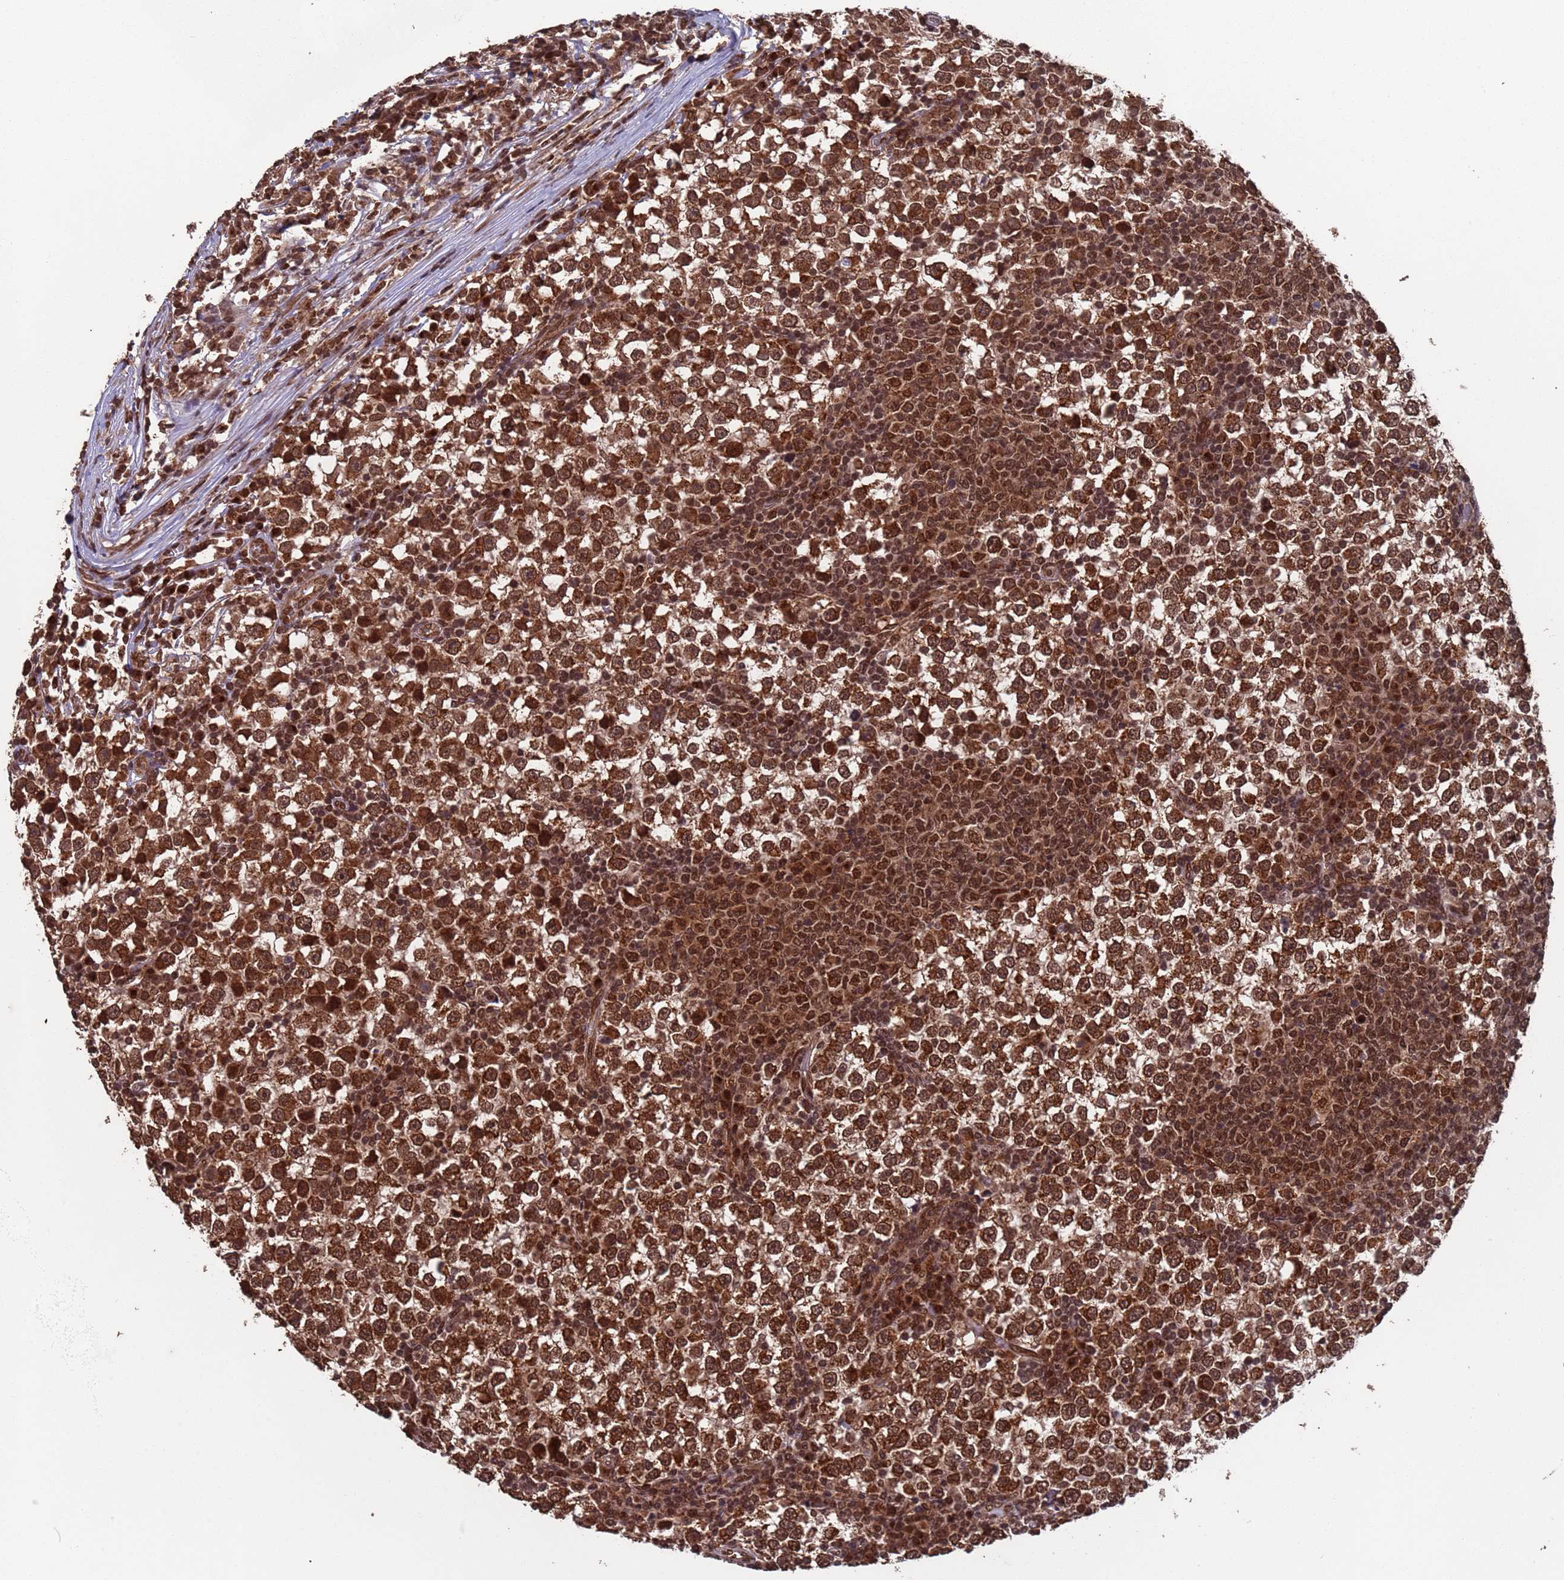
{"staining": {"intensity": "strong", "quantity": ">75%", "location": "cytoplasmic/membranous,nuclear"}, "tissue": "testis cancer", "cell_type": "Tumor cells", "image_type": "cancer", "snomed": [{"axis": "morphology", "description": "Seminoma, NOS"}, {"axis": "topography", "description": "Testis"}], "caption": "Immunohistochemistry (DAB (3,3'-diaminobenzidine)) staining of human testis cancer (seminoma) displays strong cytoplasmic/membranous and nuclear protein positivity in about >75% of tumor cells. The protein is shown in brown color, while the nuclei are stained blue.", "gene": "FUBP3", "patient": {"sex": "male", "age": 65}}